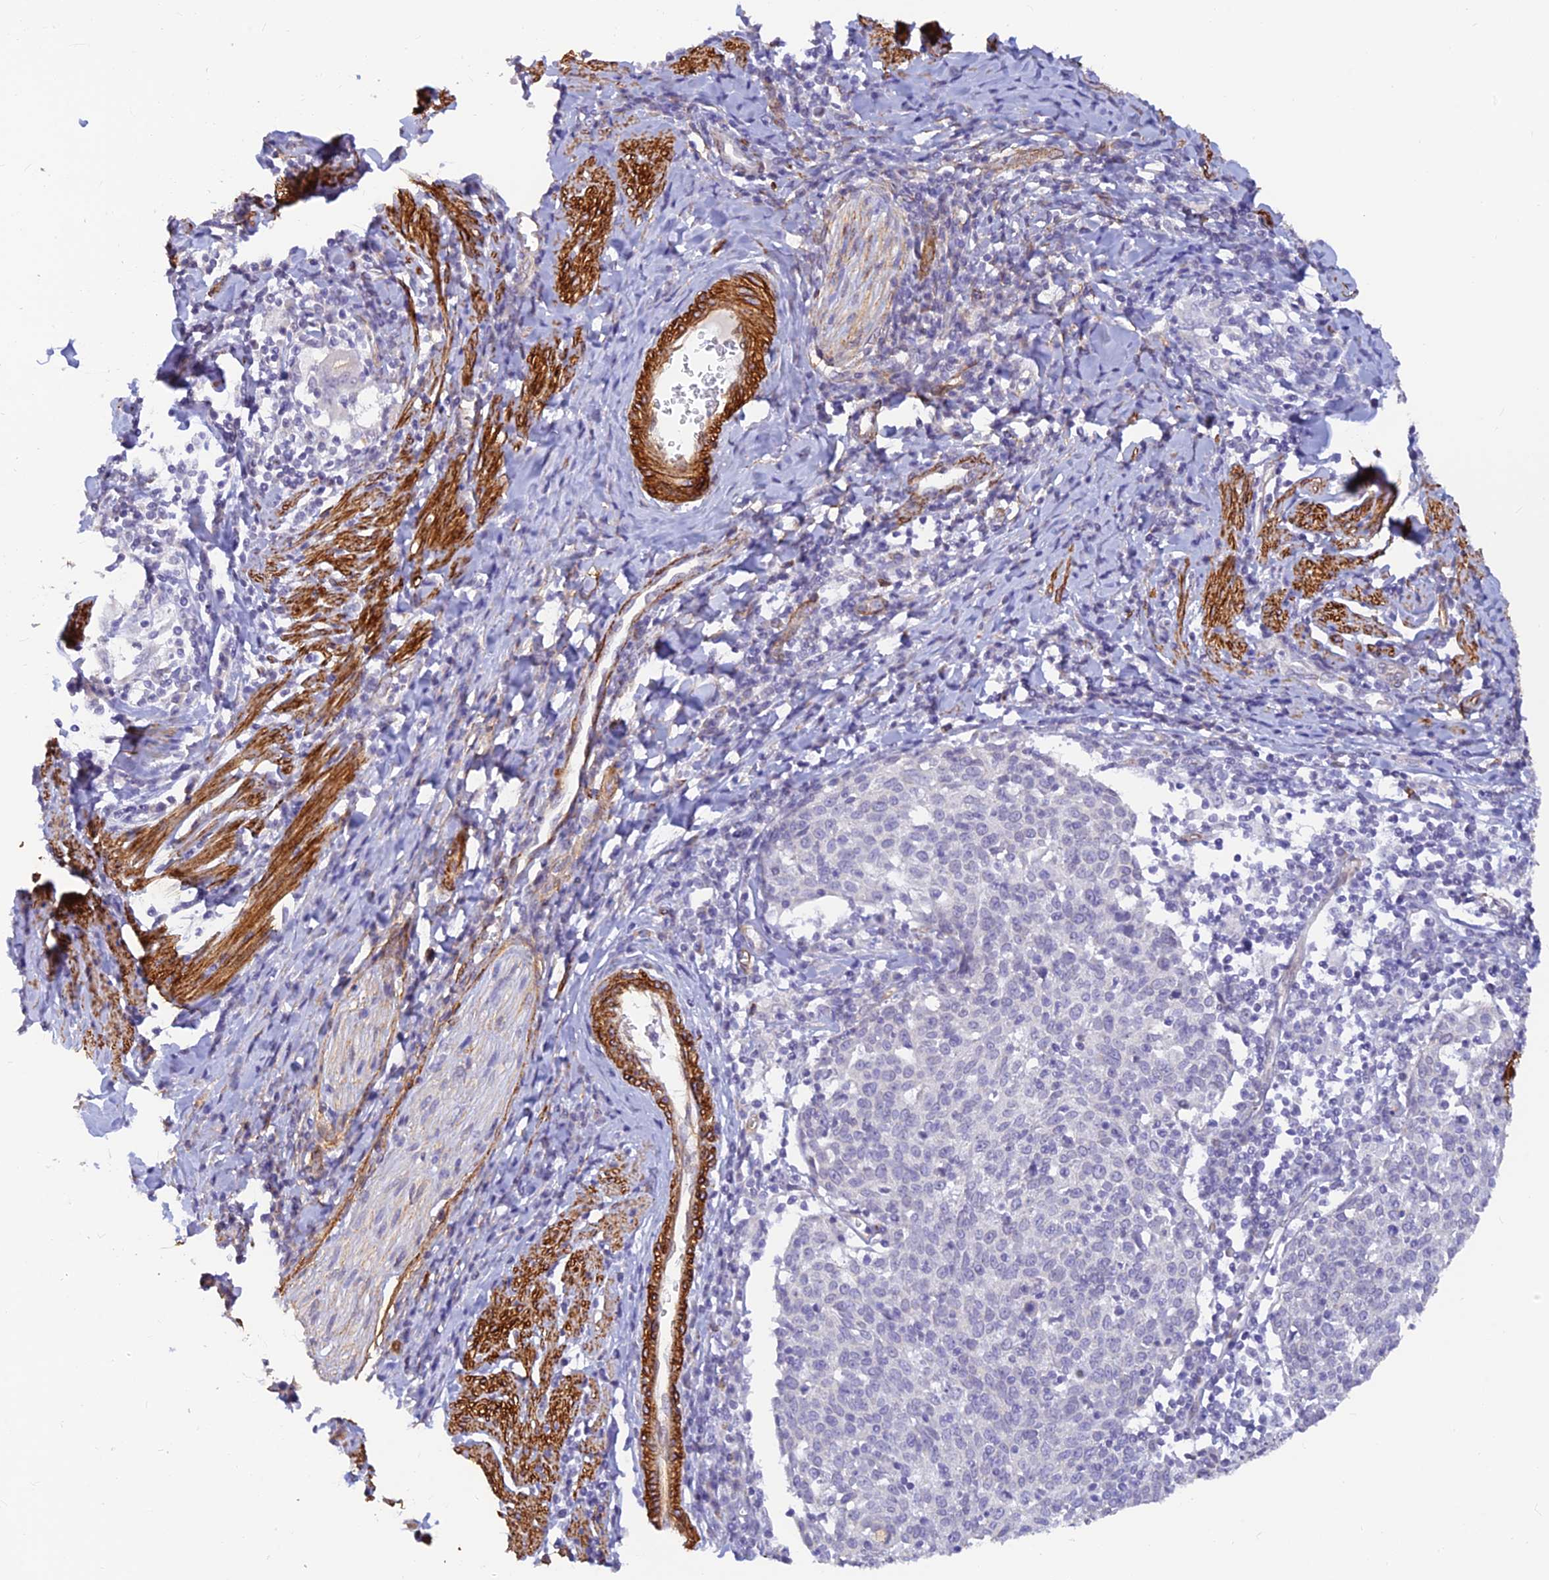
{"staining": {"intensity": "negative", "quantity": "none", "location": "none"}, "tissue": "cervical cancer", "cell_type": "Tumor cells", "image_type": "cancer", "snomed": [{"axis": "morphology", "description": "Squamous cell carcinoma, NOS"}, {"axis": "topography", "description": "Cervix"}], "caption": "This is an immunohistochemistry (IHC) image of cervical cancer. There is no positivity in tumor cells.", "gene": "ALDH1L2", "patient": {"sex": "female", "age": 52}}